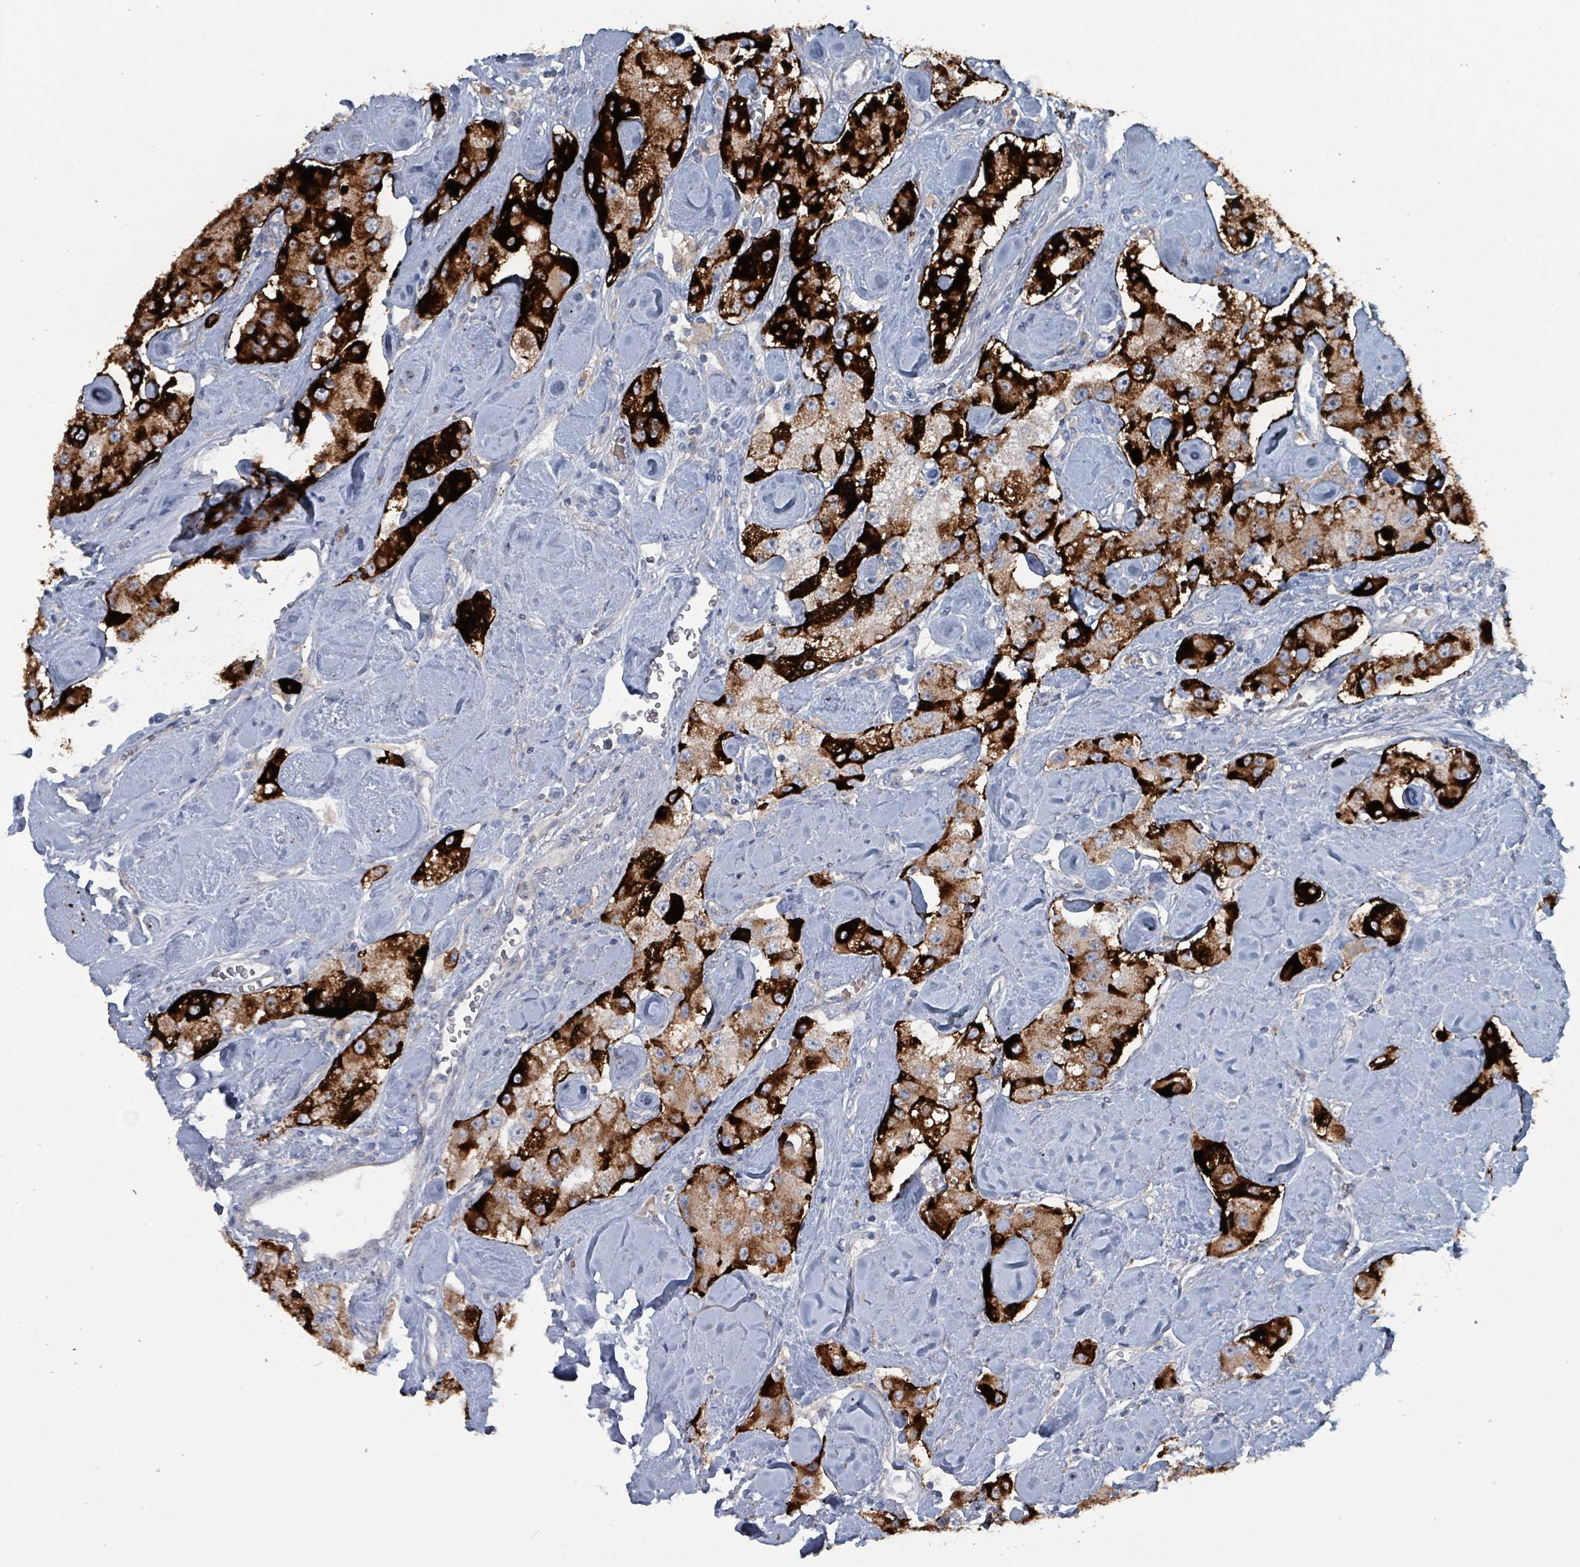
{"staining": {"intensity": "strong", "quantity": "25%-75%", "location": "cytoplasmic/membranous"}, "tissue": "carcinoid", "cell_type": "Tumor cells", "image_type": "cancer", "snomed": [{"axis": "morphology", "description": "Carcinoid, malignant, NOS"}, {"axis": "topography", "description": "Pancreas"}], "caption": "Carcinoid stained with immunohistochemistry shows strong cytoplasmic/membranous staining in approximately 25%-75% of tumor cells.", "gene": "TAAR5", "patient": {"sex": "male", "age": 41}}